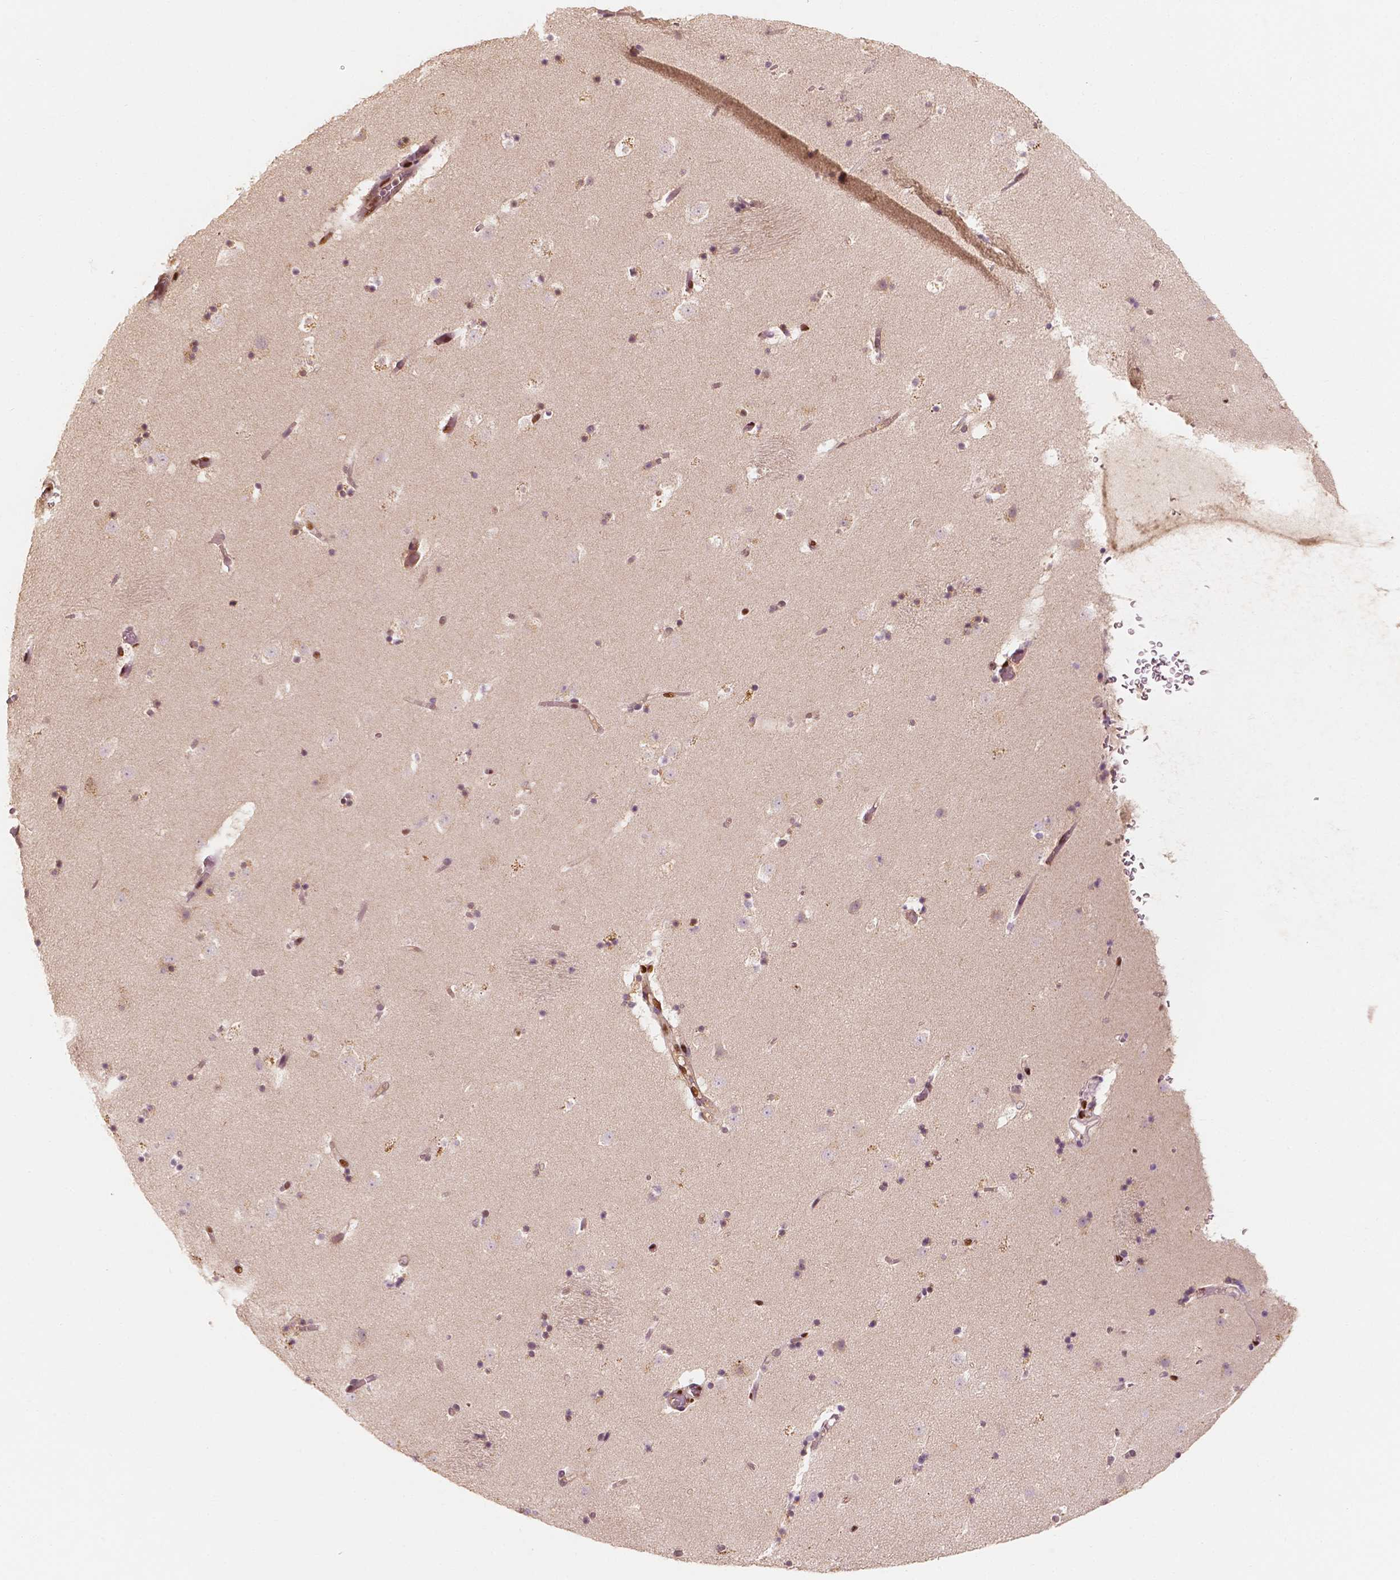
{"staining": {"intensity": "moderate", "quantity": "25%-75%", "location": "nuclear"}, "tissue": "caudate", "cell_type": "Glial cells", "image_type": "normal", "snomed": [{"axis": "morphology", "description": "Normal tissue, NOS"}, {"axis": "topography", "description": "Lateral ventricle wall"}], "caption": "High-power microscopy captured an IHC image of unremarkable caudate, revealing moderate nuclear staining in about 25%-75% of glial cells.", "gene": "TBC1D17", "patient": {"sex": "female", "age": 42}}